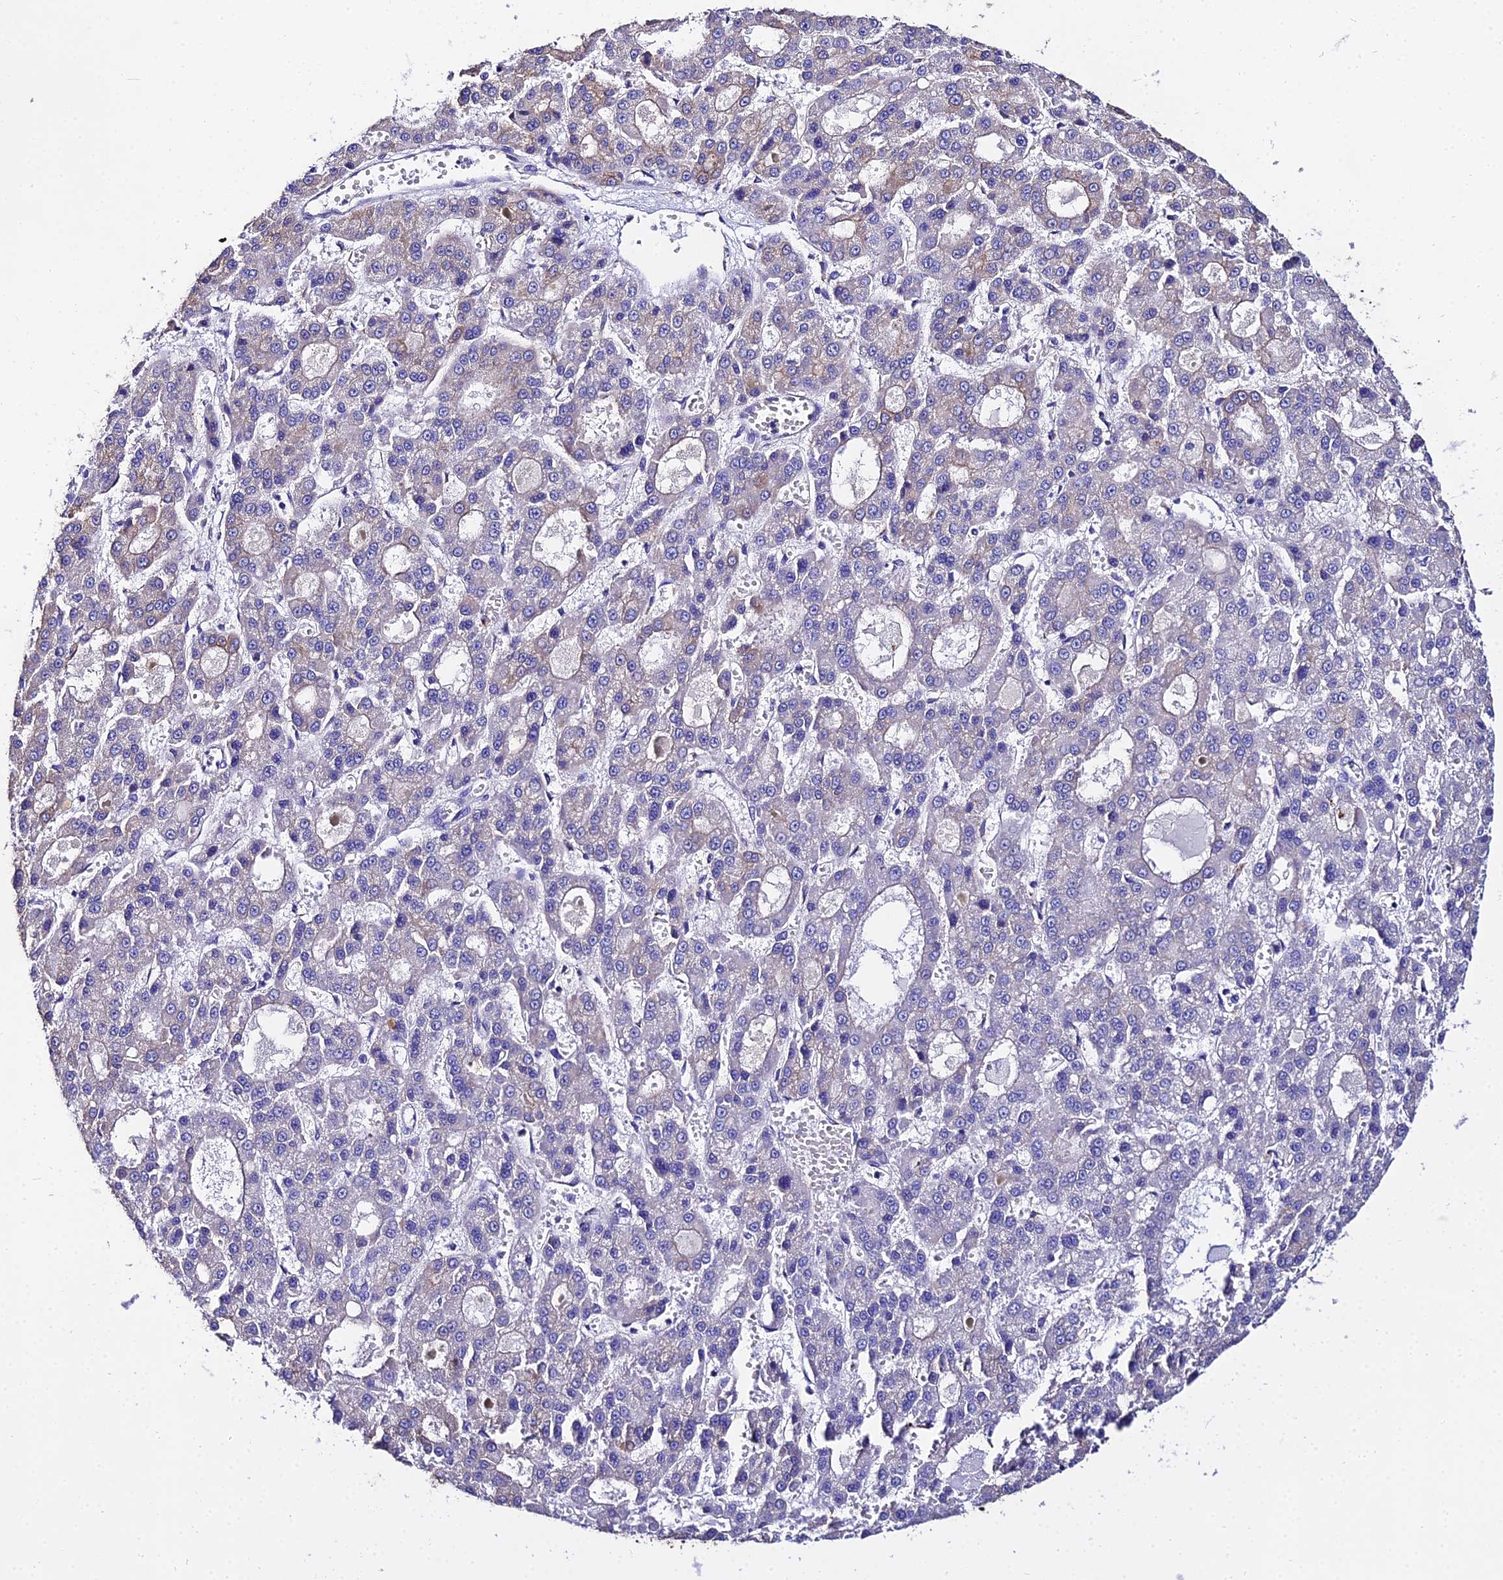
{"staining": {"intensity": "weak", "quantity": "<25%", "location": "cytoplasmic/membranous"}, "tissue": "liver cancer", "cell_type": "Tumor cells", "image_type": "cancer", "snomed": [{"axis": "morphology", "description": "Carcinoma, Hepatocellular, NOS"}, {"axis": "topography", "description": "Liver"}], "caption": "Tumor cells are negative for protein expression in human hepatocellular carcinoma (liver). (DAB immunohistochemistry (IHC) visualized using brightfield microscopy, high magnification).", "gene": "DAW1", "patient": {"sex": "male", "age": 70}}